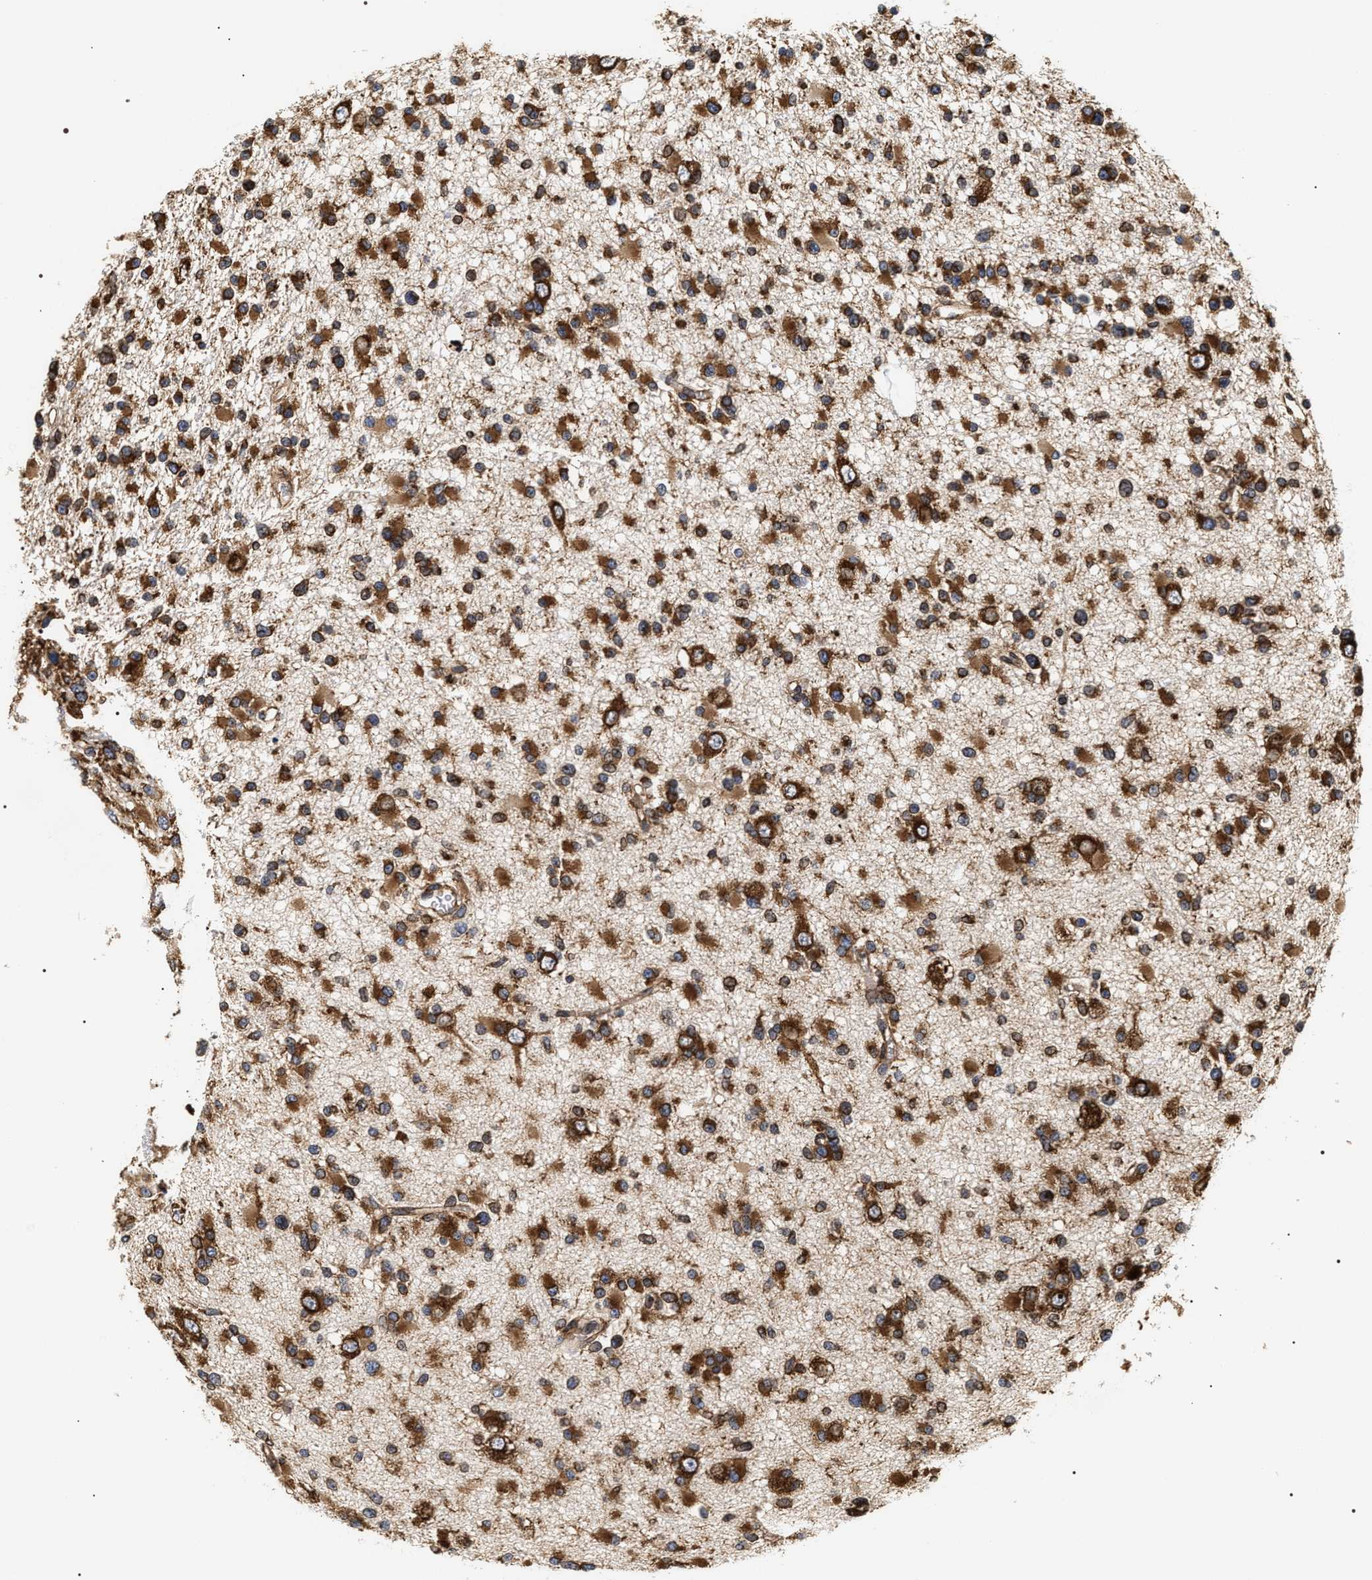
{"staining": {"intensity": "strong", "quantity": ">75%", "location": "cytoplasmic/membranous"}, "tissue": "glioma", "cell_type": "Tumor cells", "image_type": "cancer", "snomed": [{"axis": "morphology", "description": "Glioma, malignant, Low grade"}, {"axis": "topography", "description": "Brain"}], "caption": "High-magnification brightfield microscopy of glioma stained with DAB (brown) and counterstained with hematoxylin (blue). tumor cells exhibit strong cytoplasmic/membranous expression is identified in approximately>75% of cells.", "gene": "SERBP1", "patient": {"sex": "female", "age": 22}}